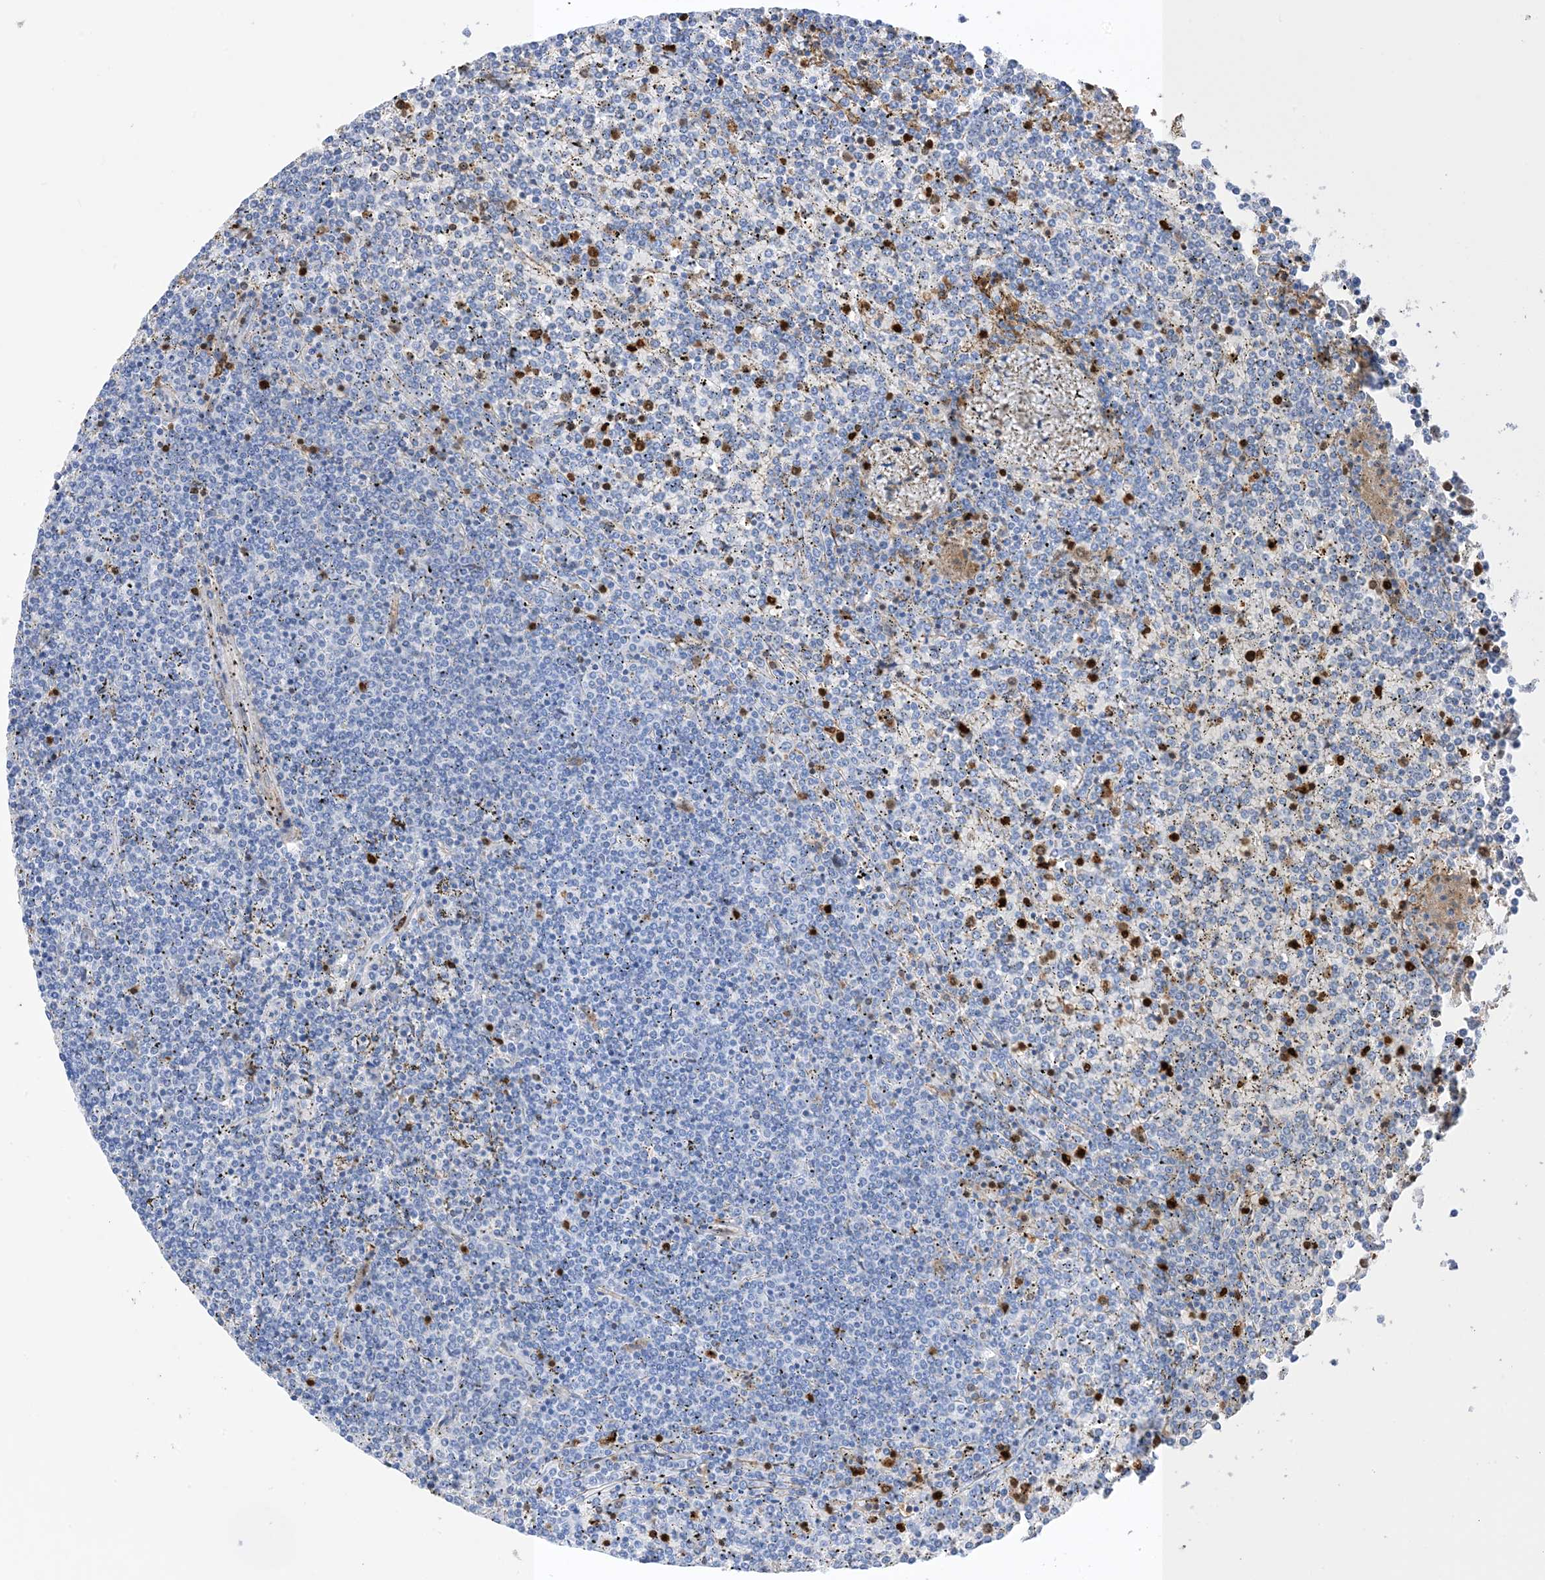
{"staining": {"intensity": "negative", "quantity": "none", "location": "none"}, "tissue": "lymphoma", "cell_type": "Tumor cells", "image_type": "cancer", "snomed": [{"axis": "morphology", "description": "Malignant lymphoma, non-Hodgkin's type, Low grade"}, {"axis": "topography", "description": "Spleen"}], "caption": "The micrograph displays no significant positivity in tumor cells of lymphoma.", "gene": "ANXA1", "patient": {"sex": "female", "age": 19}}